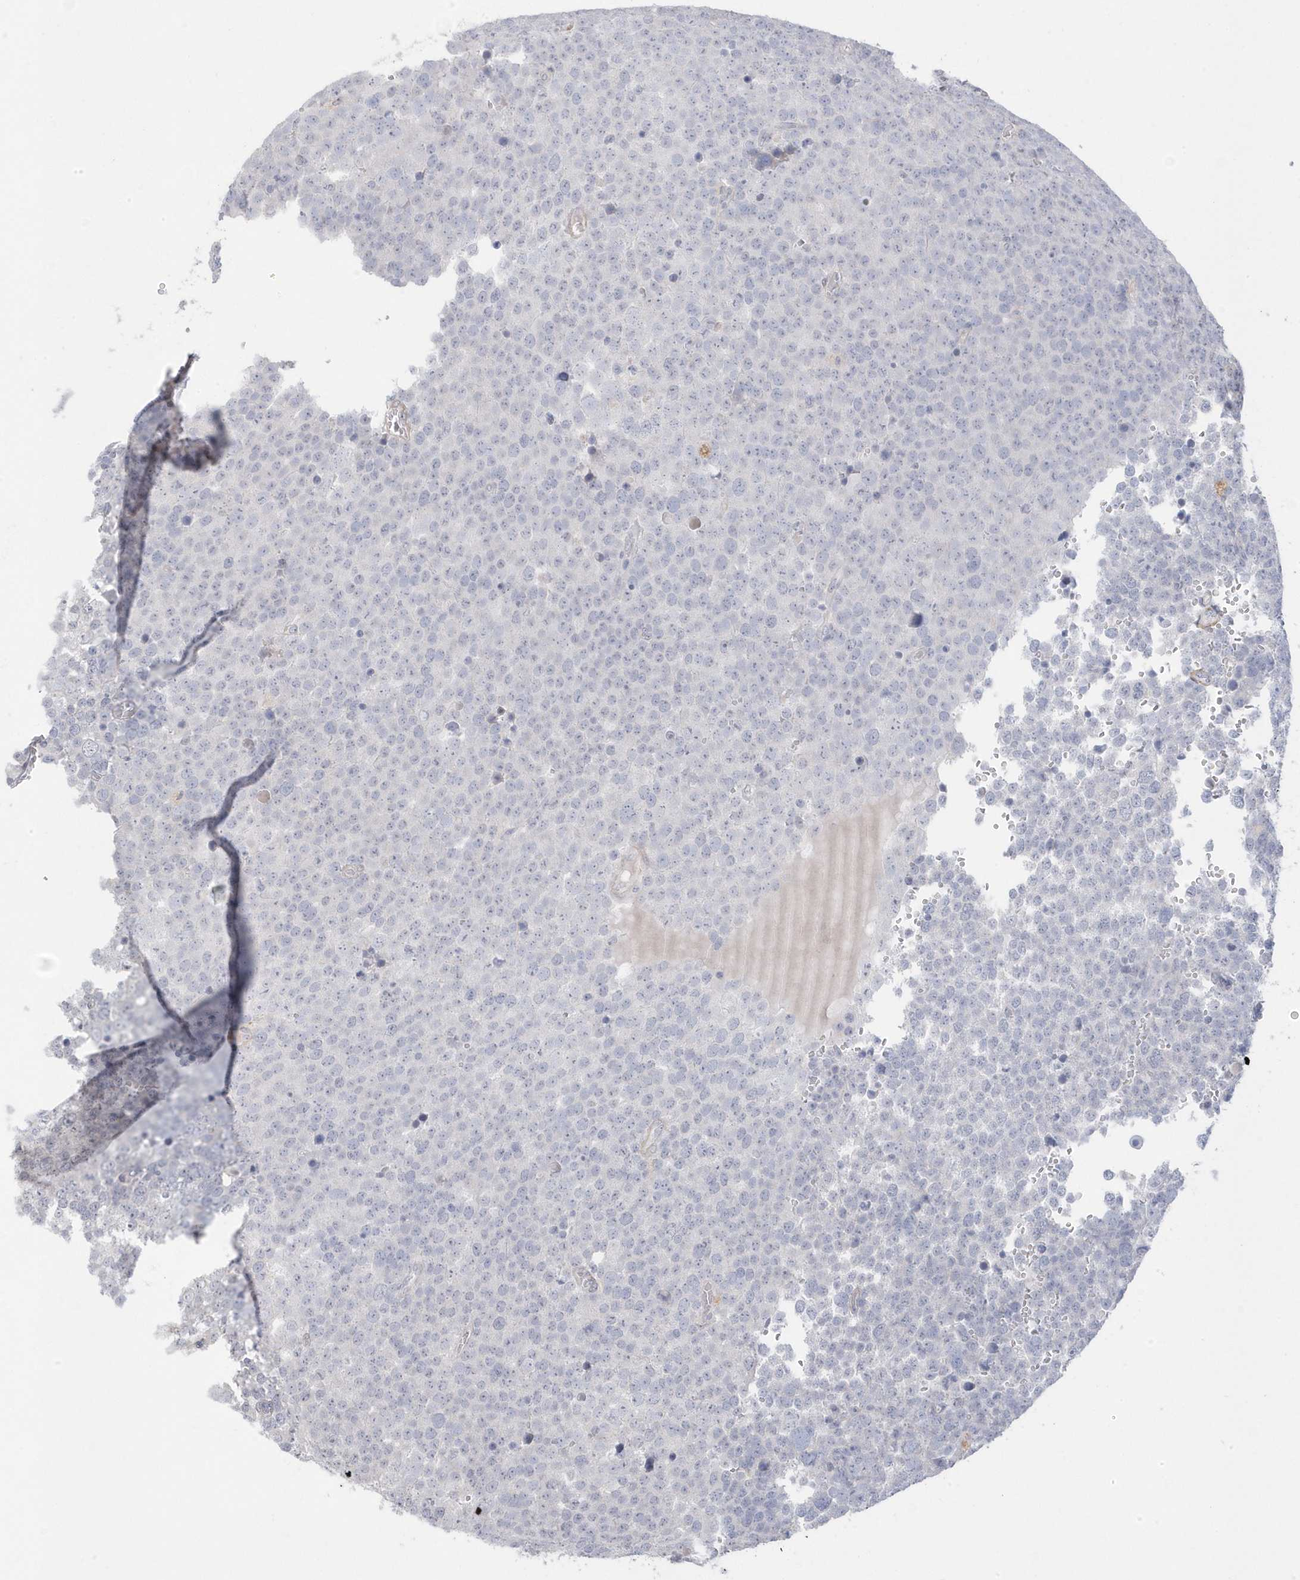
{"staining": {"intensity": "negative", "quantity": "none", "location": "none"}, "tissue": "testis cancer", "cell_type": "Tumor cells", "image_type": "cancer", "snomed": [{"axis": "morphology", "description": "Seminoma, NOS"}, {"axis": "topography", "description": "Testis"}], "caption": "Immunohistochemical staining of testis seminoma reveals no significant staining in tumor cells.", "gene": "GTPBP6", "patient": {"sex": "male", "age": 71}}